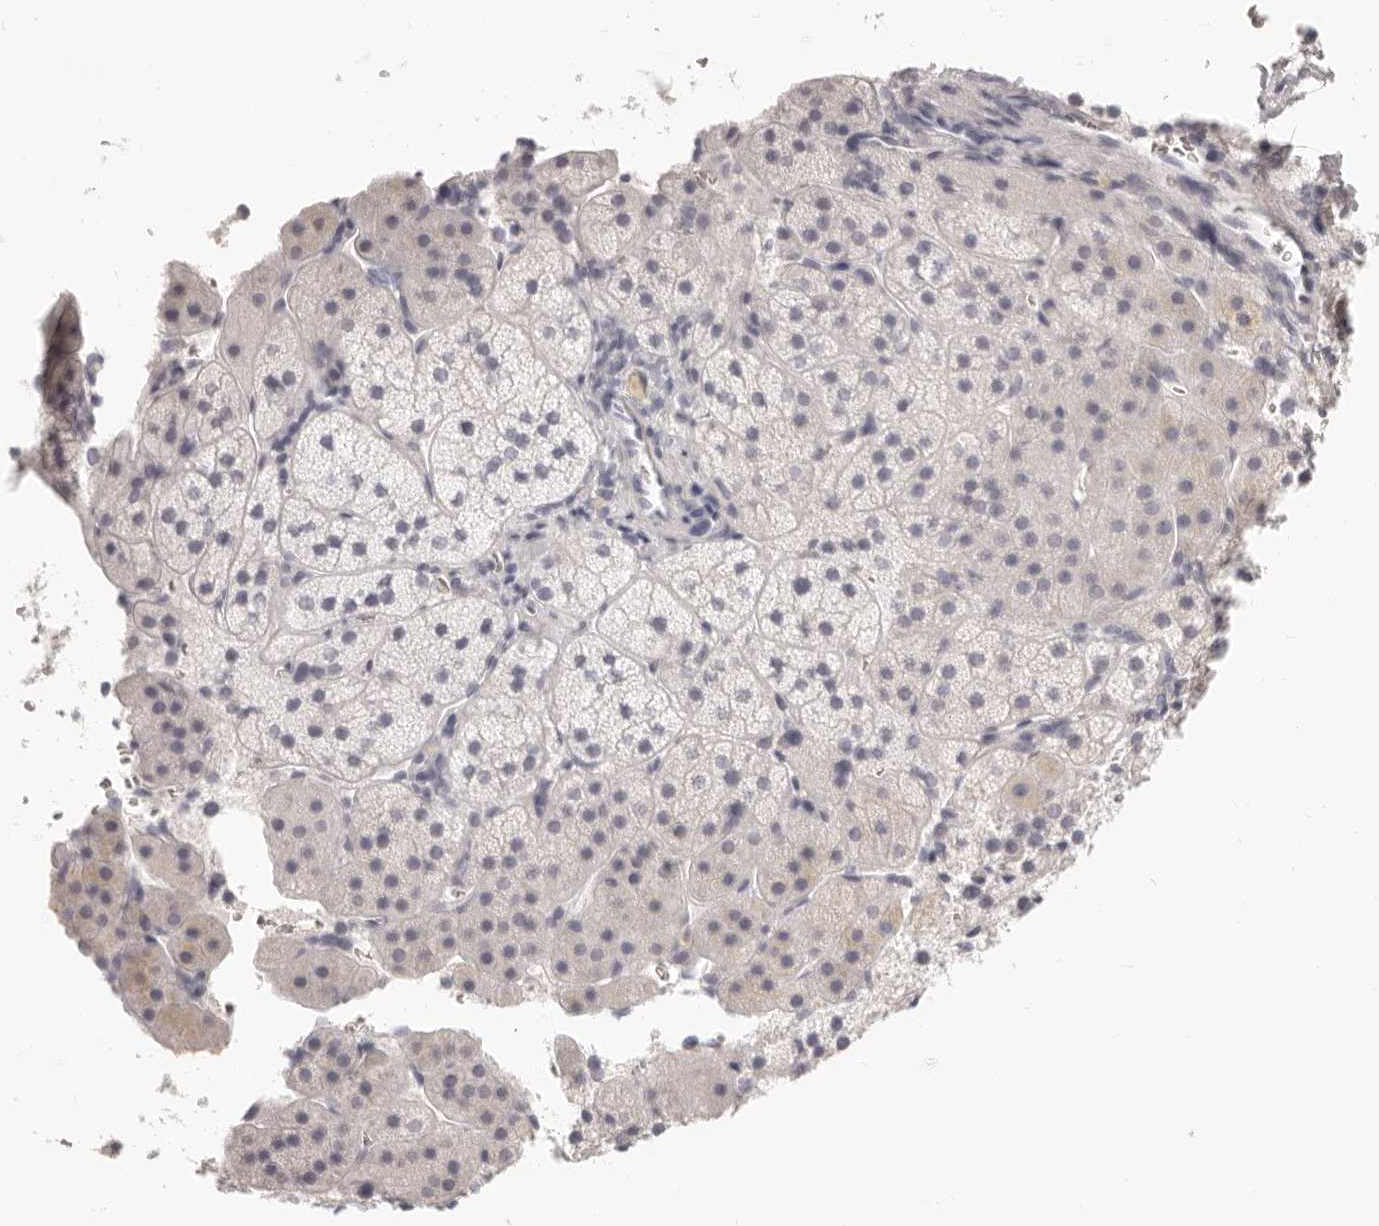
{"staining": {"intensity": "negative", "quantity": "none", "location": "none"}, "tissue": "adrenal gland", "cell_type": "Glandular cells", "image_type": "normal", "snomed": [{"axis": "morphology", "description": "Normal tissue, NOS"}, {"axis": "topography", "description": "Adrenal gland"}], "caption": "Immunohistochemistry (IHC) micrograph of benign adrenal gland: human adrenal gland stained with DAB demonstrates no significant protein expression in glandular cells.", "gene": "FABP1", "patient": {"sex": "female", "age": 44}}